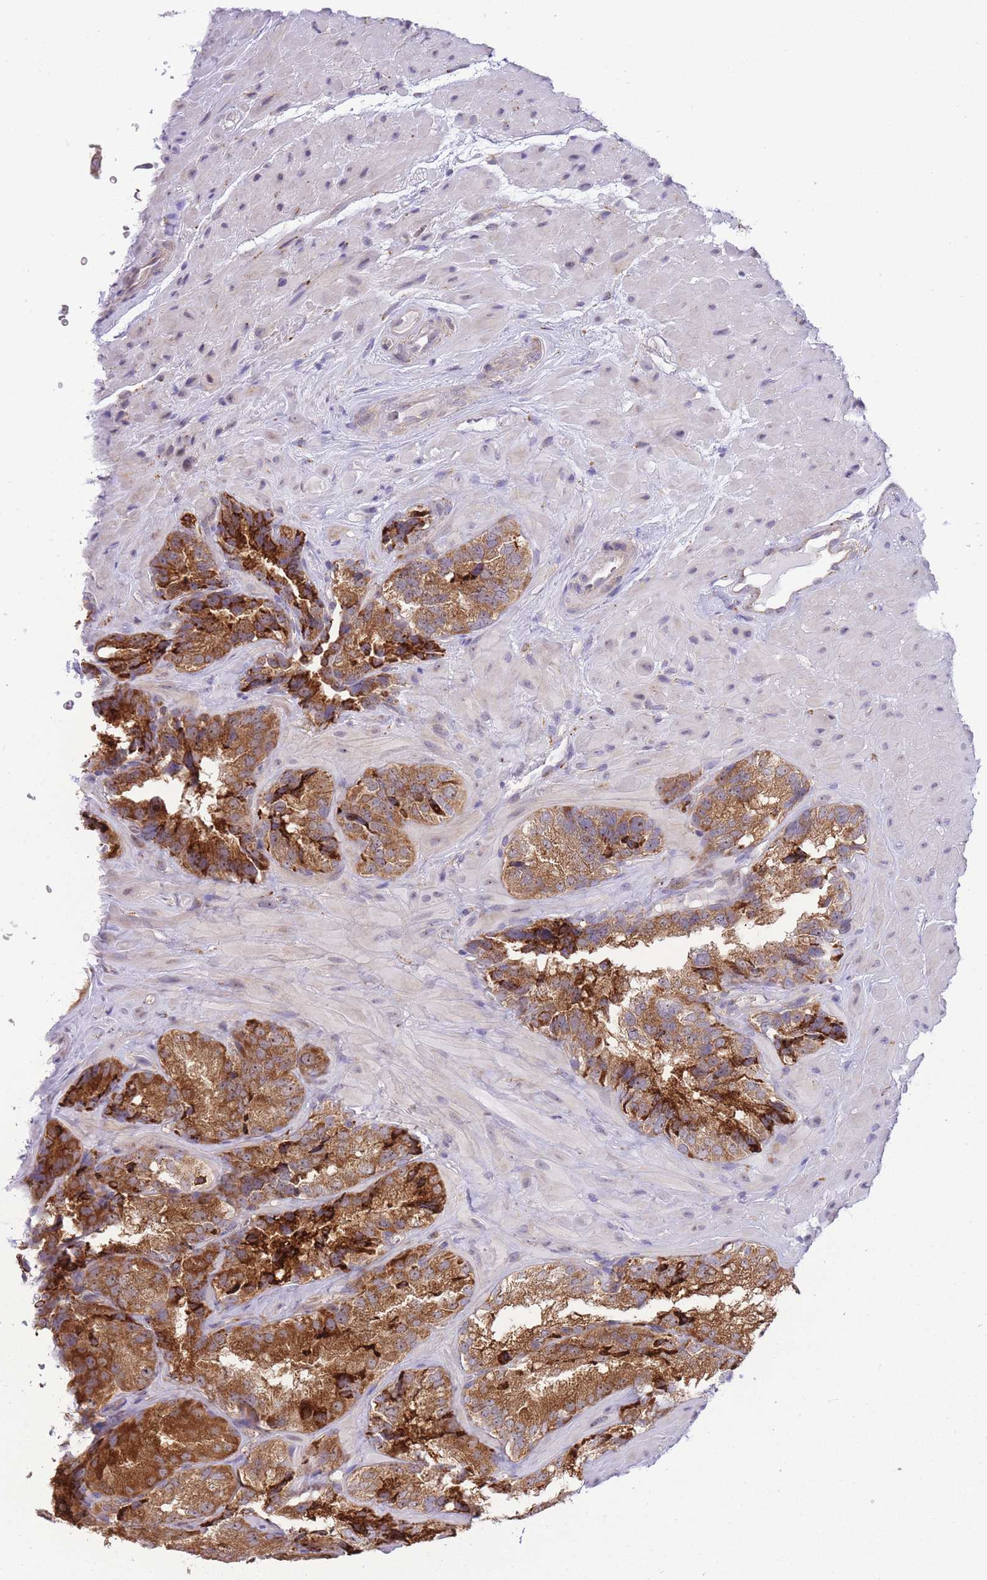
{"staining": {"intensity": "strong", "quantity": ">75%", "location": "cytoplasmic/membranous"}, "tissue": "seminal vesicle", "cell_type": "Glandular cells", "image_type": "normal", "snomed": [{"axis": "morphology", "description": "Normal tissue, NOS"}, {"axis": "topography", "description": "Seminal veicle"}], "caption": "Glandular cells demonstrate high levels of strong cytoplasmic/membranous positivity in about >75% of cells in normal human seminal vesicle. (DAB (3,3'-diaminobenzidine) = brown stain, brightfield microscopy at high magnification).", "gene": "EXOSC8", "patient": {"sex": "male", "age": 58}}